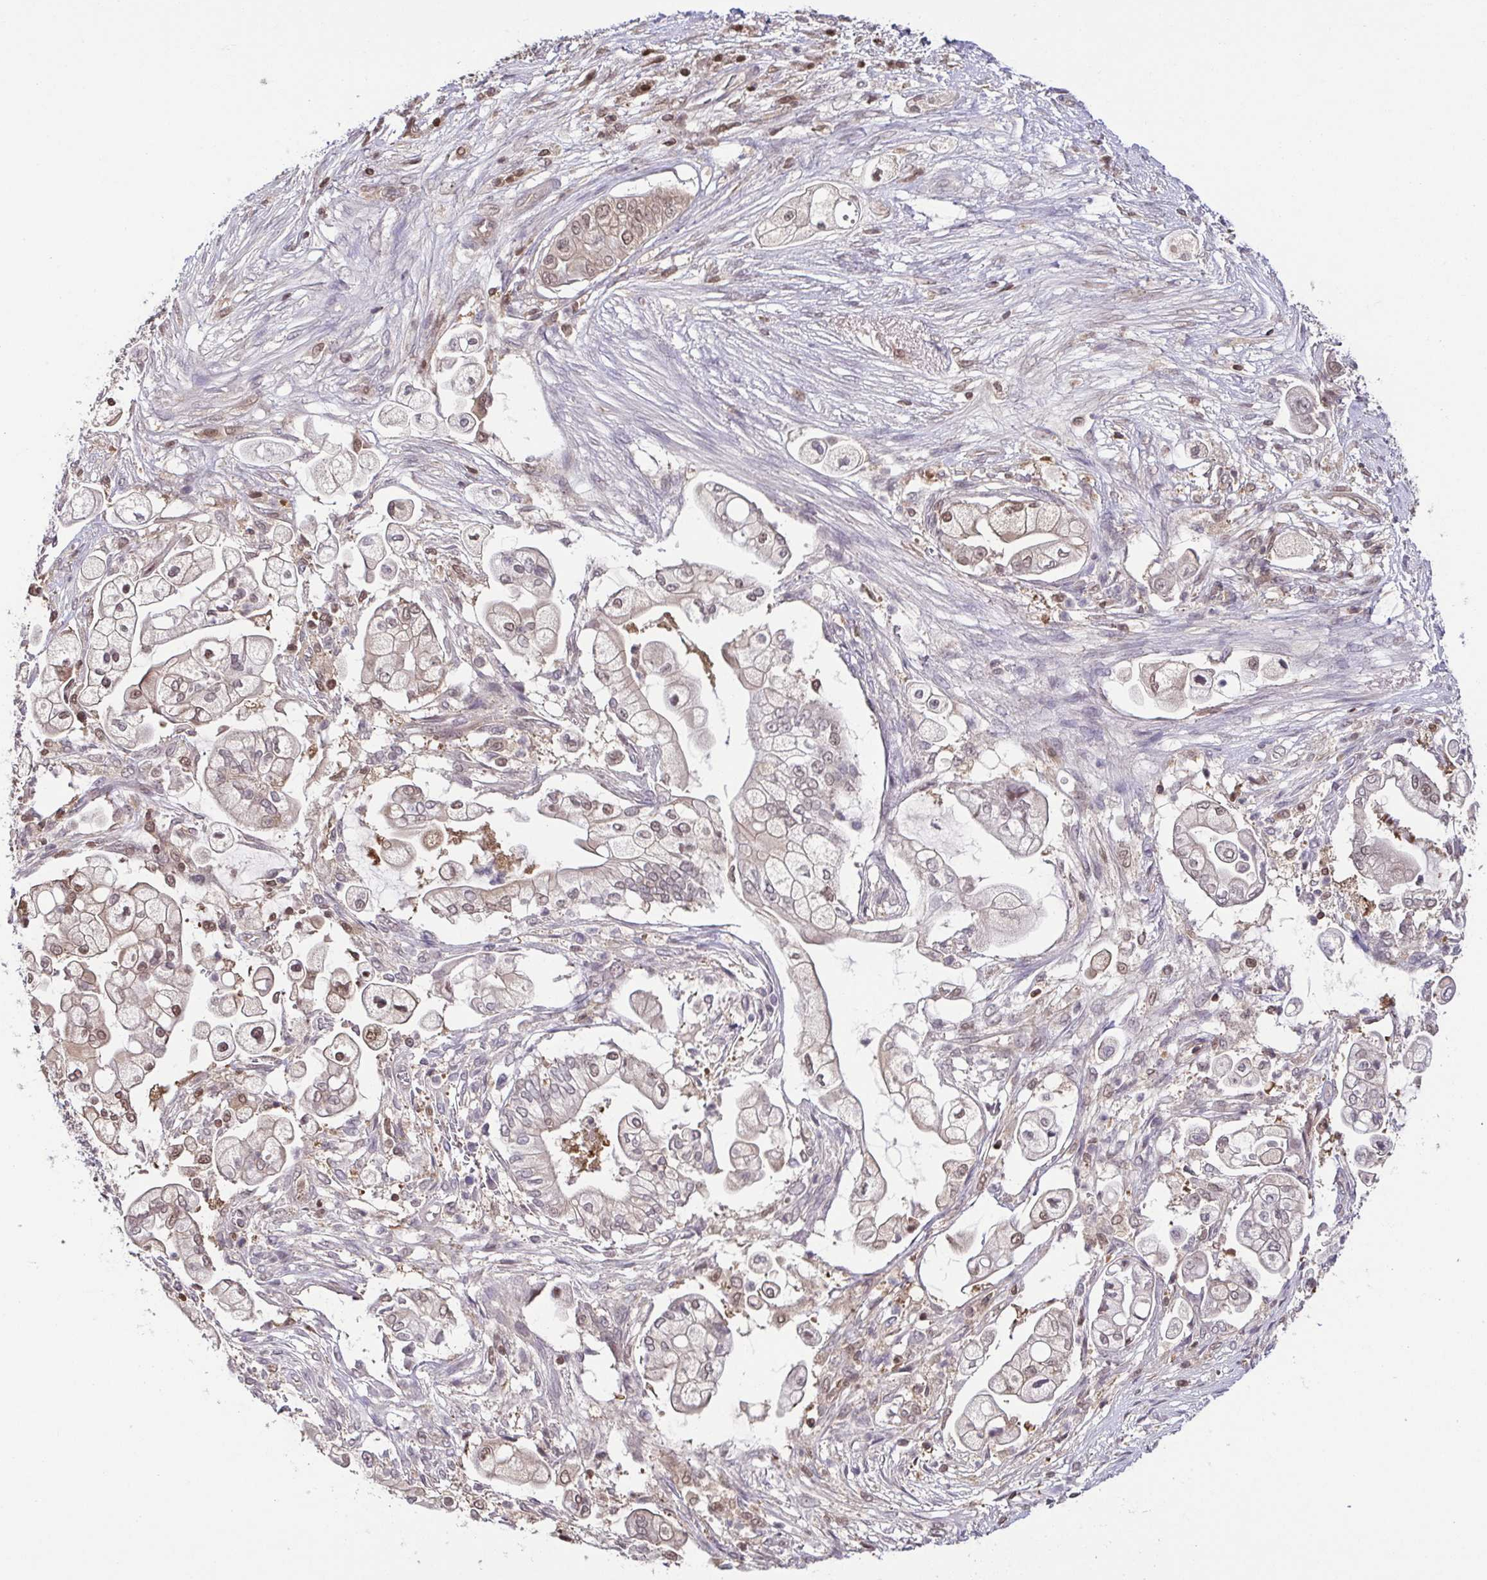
{"staining": {"intensity": "moderate", "quantity": "25%-75%", "location": "cytoplasmic/membranous,nuclear"}, "tissue": "pancreatic cancer", "cell_type": "Tumor cells", "image_type": "cancer", "snomed": [{"axis": "morphology", "description": "Adenocarcinoma, NOS"}, {"axis": "topography", "description": "Pancreas"}], "caption": "Moderate cytoplasmic/membranous and nuclear expression is appreciated in approximately 25%-75% of tumor cells in pancreatic cancer.", "gene": "PSMB9", "patient": {"sex": "female", "age": 69}}